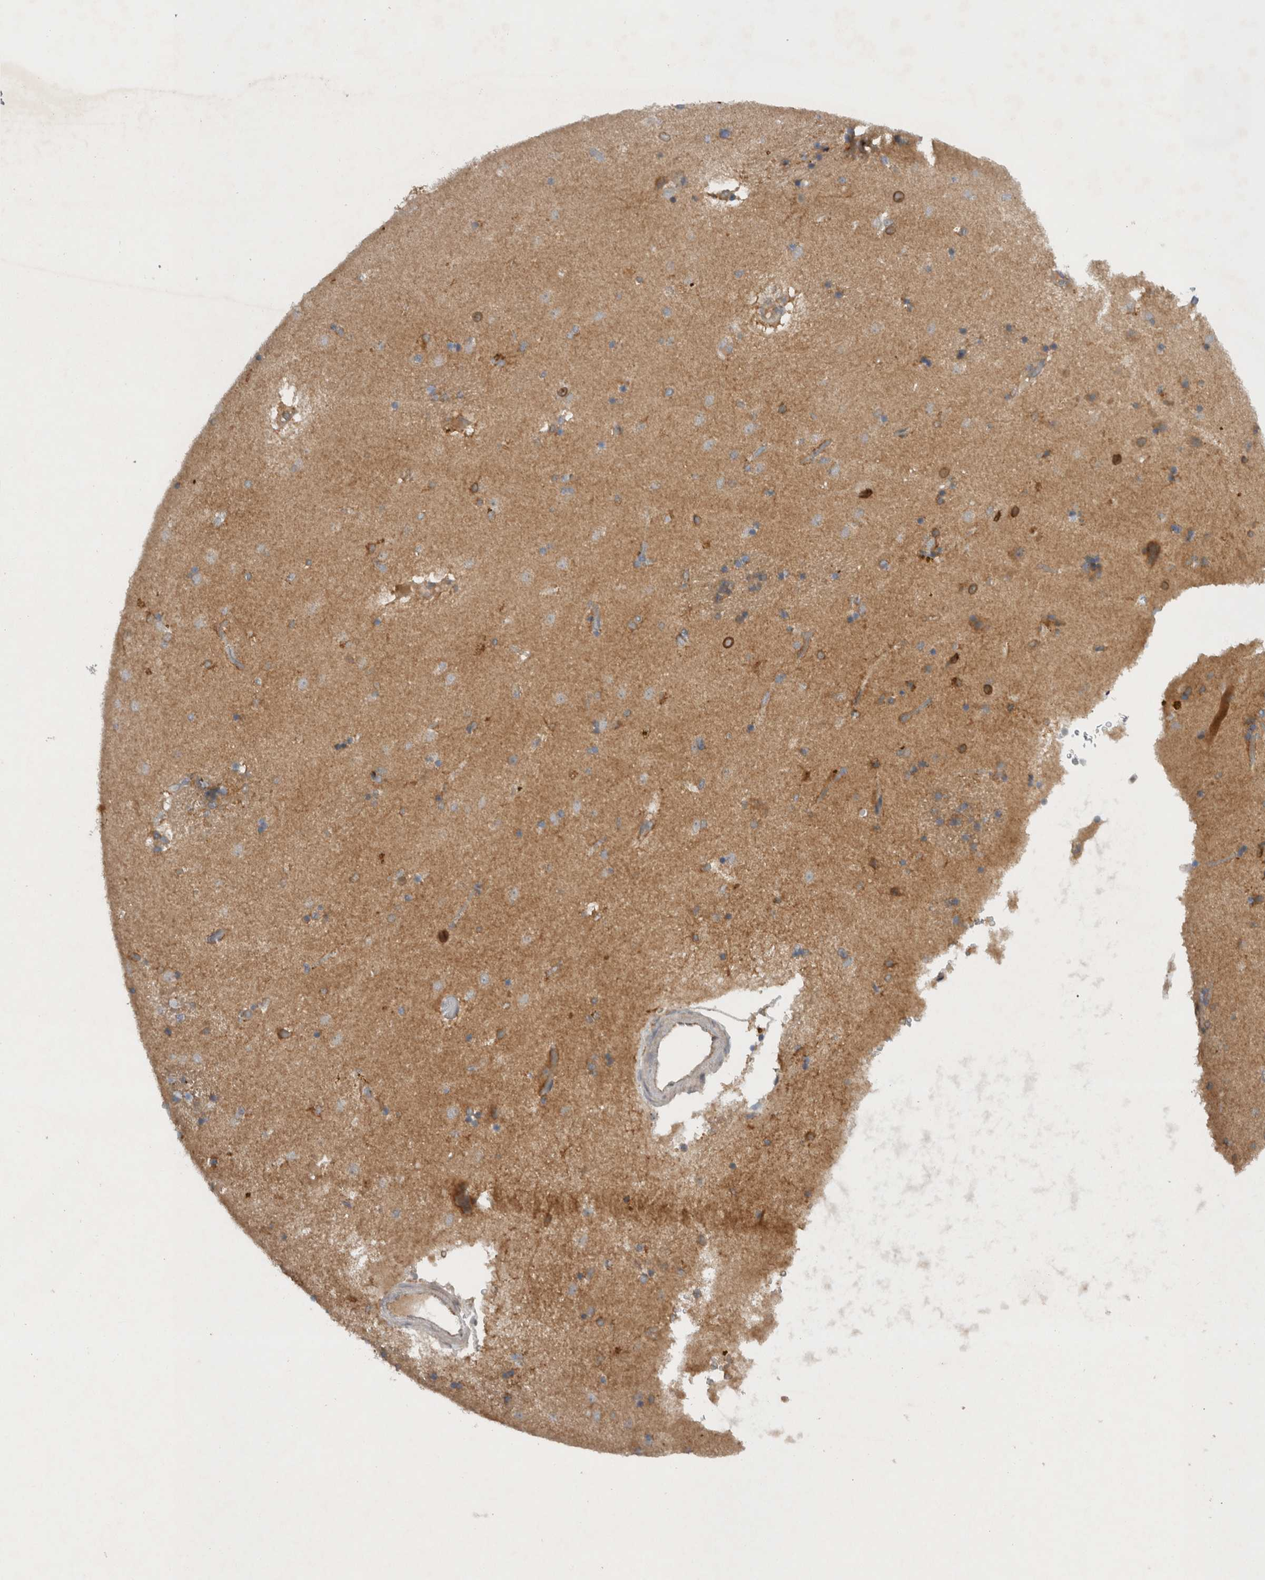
{"staining": {"intensity": "moderate", "quantity": "<25%", "location": "cytoplasmic/membranous"}, "tissue": "caudate", "cell_type": "Glial cells", "image_type": "normal", "snomed": [{"axis": "morphology", "description": "Normal tissue, NOS"}, {"axis": "topography", "description": "Lateral ventricle wall"}], "caption": "Immunohistochemistry (IHC) image of unremarkable caudate: human caudate stained using immunohistochemistry displays low levels of moderate protein expression localized specifically in the cytoplasmic/membranous of glial cells, appearing as a cytoplasmic/membranous brown color.", "gene": "SCARA5", "patient": {"sex": "male", "age": 70}}